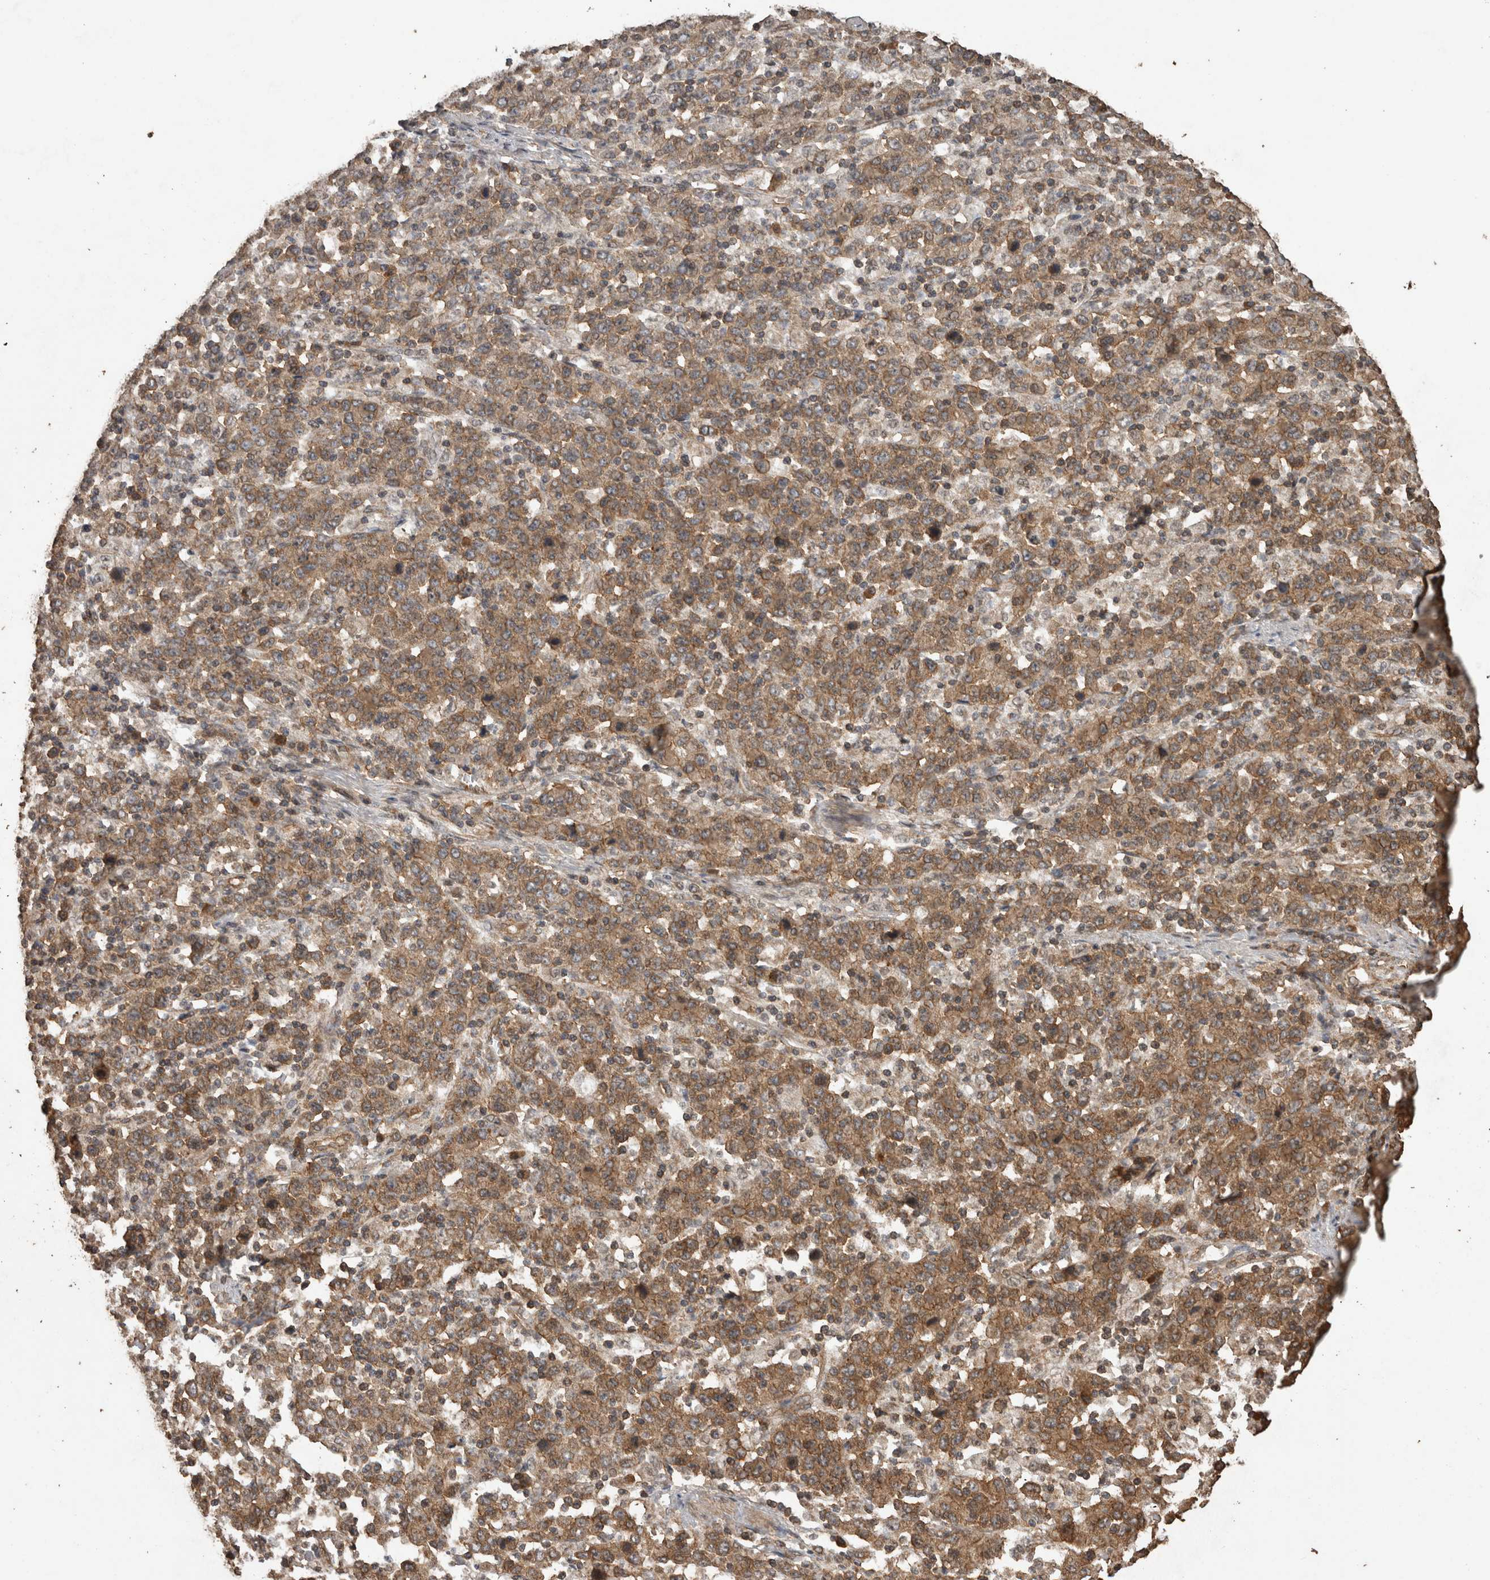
{"staining": {"intensity": "moderate", "quantity": ">75%", "location": "cytoplasmic/membranous"}, "tissue": "stomach cancer", "cell_type": "Tumor cells", "image_type": "cancer", "snomed": [{"axis": "morphology", "description": "Adenocarcinoma, NOS"}, {"axis": "topography", "description": "Stomach, upper"}], "caption": "Stomach cancer (adenocarcinoma) tissue reveals moderate cytoplasmic/membranous expression in about >75% of tumor cells", "gene": "PINK1", "patient": {"sex": "male", "age": 69}}